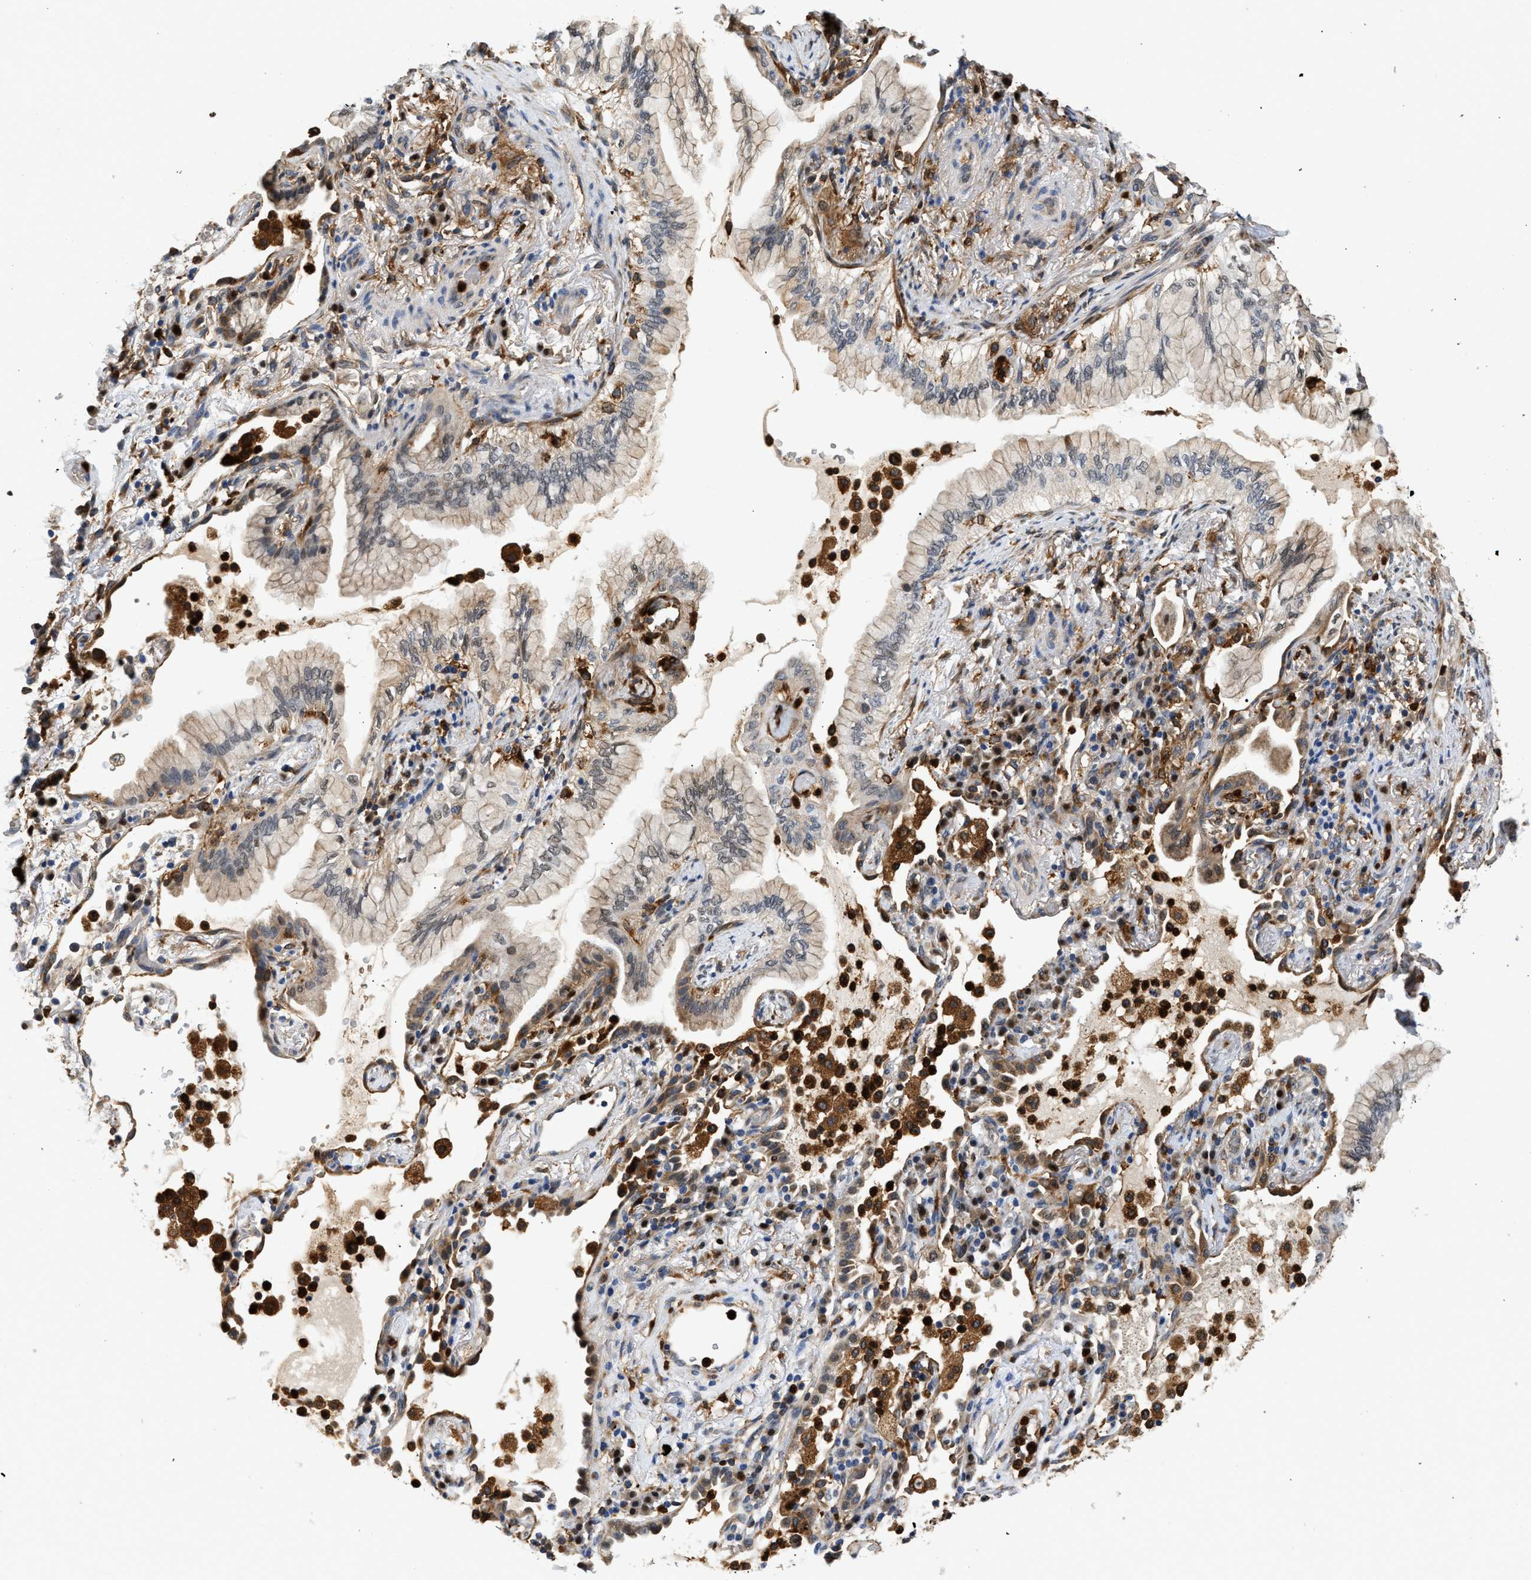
{"staining": {"intensity": "weak", "quantity": "<25%", "location": "cytoplasmic/membranous"}, "tissue": "lung cancer", "cell_type": "Tumor cells", "image_type": "cancer", "snomed": [{"axis": "morphology", "description": "Adenocarcinoma, NOS"}, {"axis": "topography", "description": "Lung"}], "caption": "Immunohistochemical staining of lung cancer displays no significant positivity in tumor cells.", "gene": "RAB31", "patient": {"sex": "female", "age": 70}}